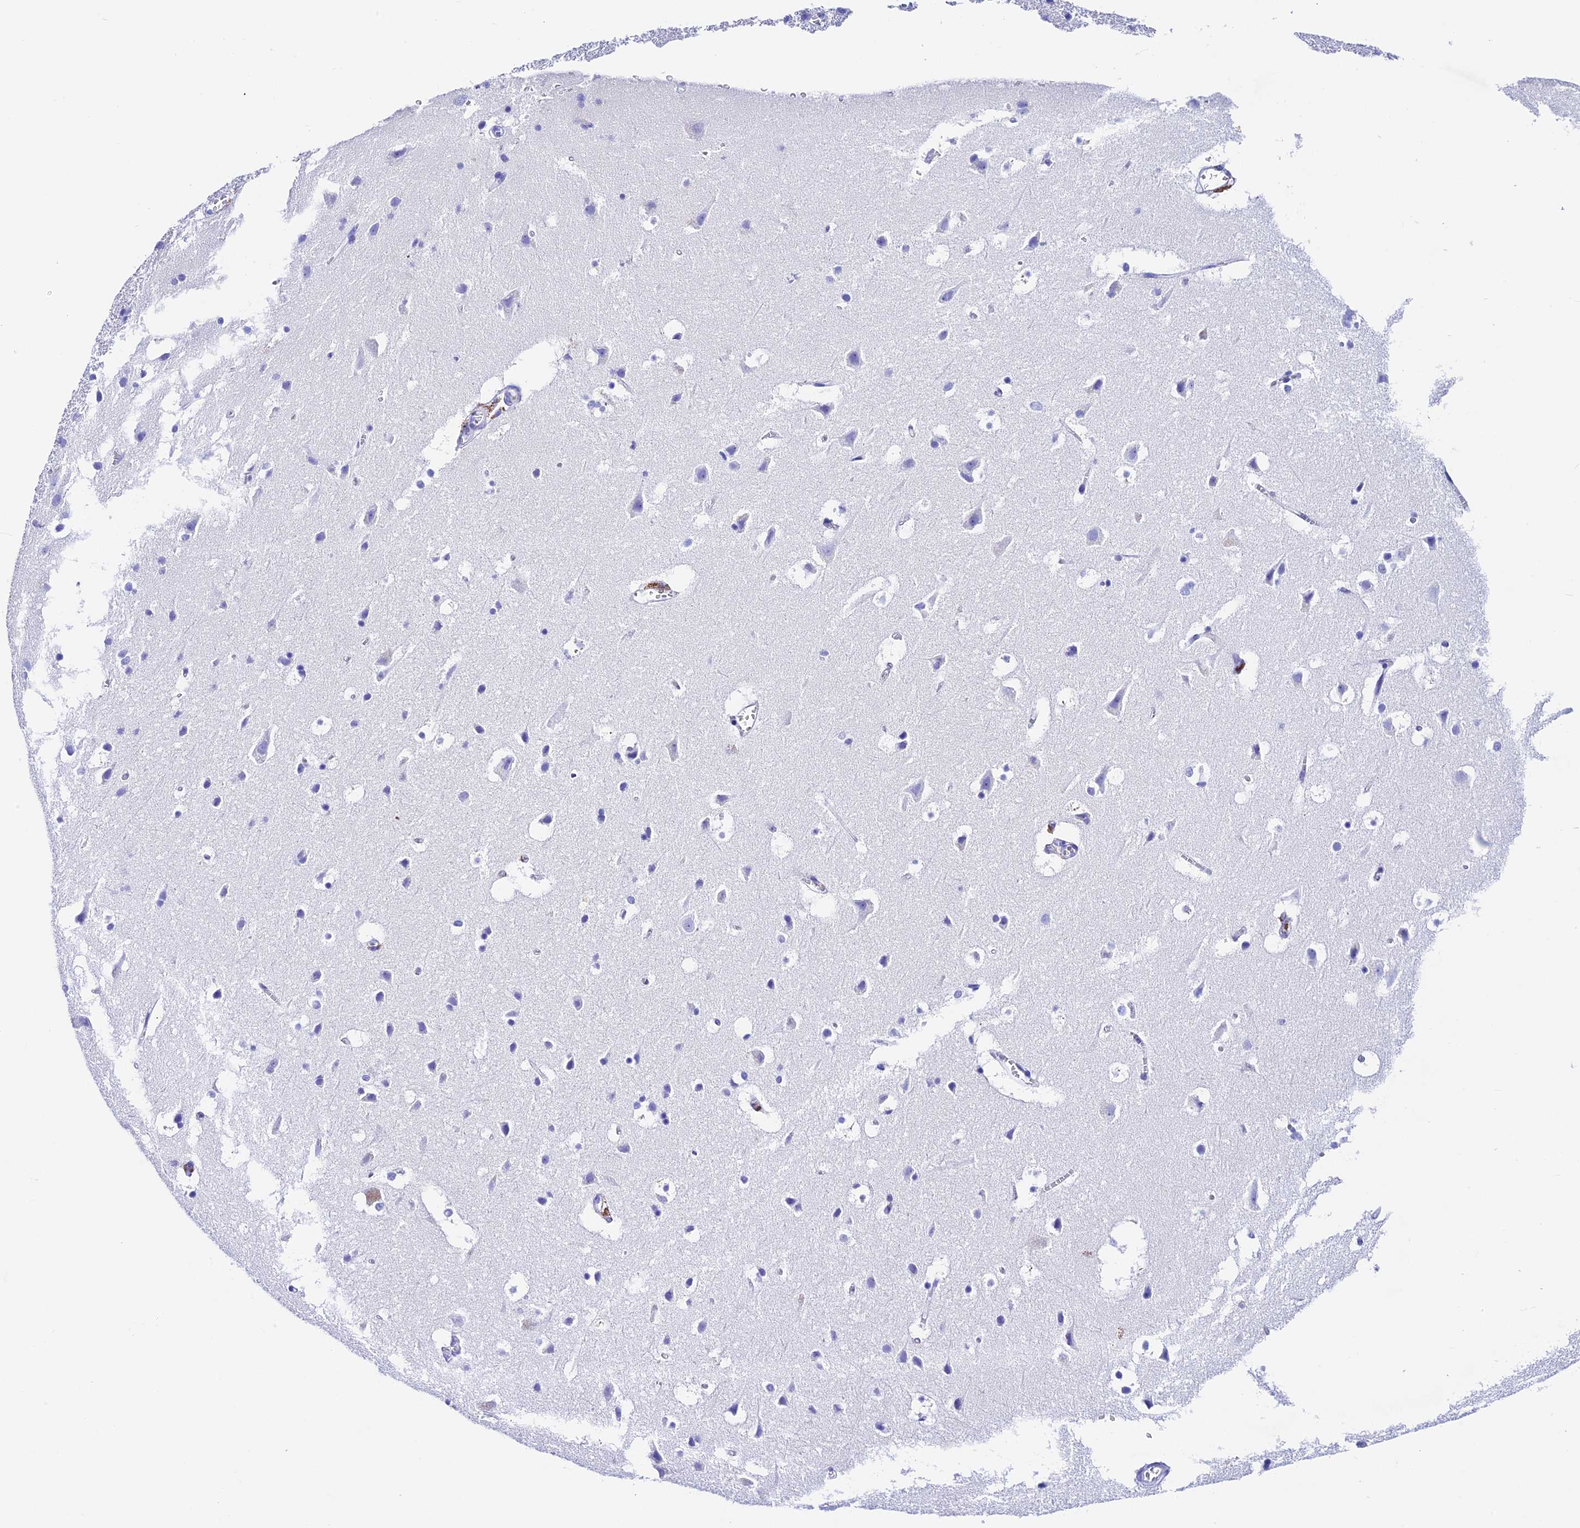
{"staining": {"intensity": "negative", "quantity": "none", "location": "none"}, "tissue": "cerebral cortex", "cell_type": "Endothelial cells", "image_type": "normal", "snomed": [{"axis": "morphology", "description": "Normal tissue, NOS"}, {"axis": "topography", "description": "Cerebral cortex"}], "caption": "The photomicrograph shows no significant staining in endothelial cells of cerebral cortex.", "gene": "PSG11", "patient": {"sex": "male", "age": 54}}